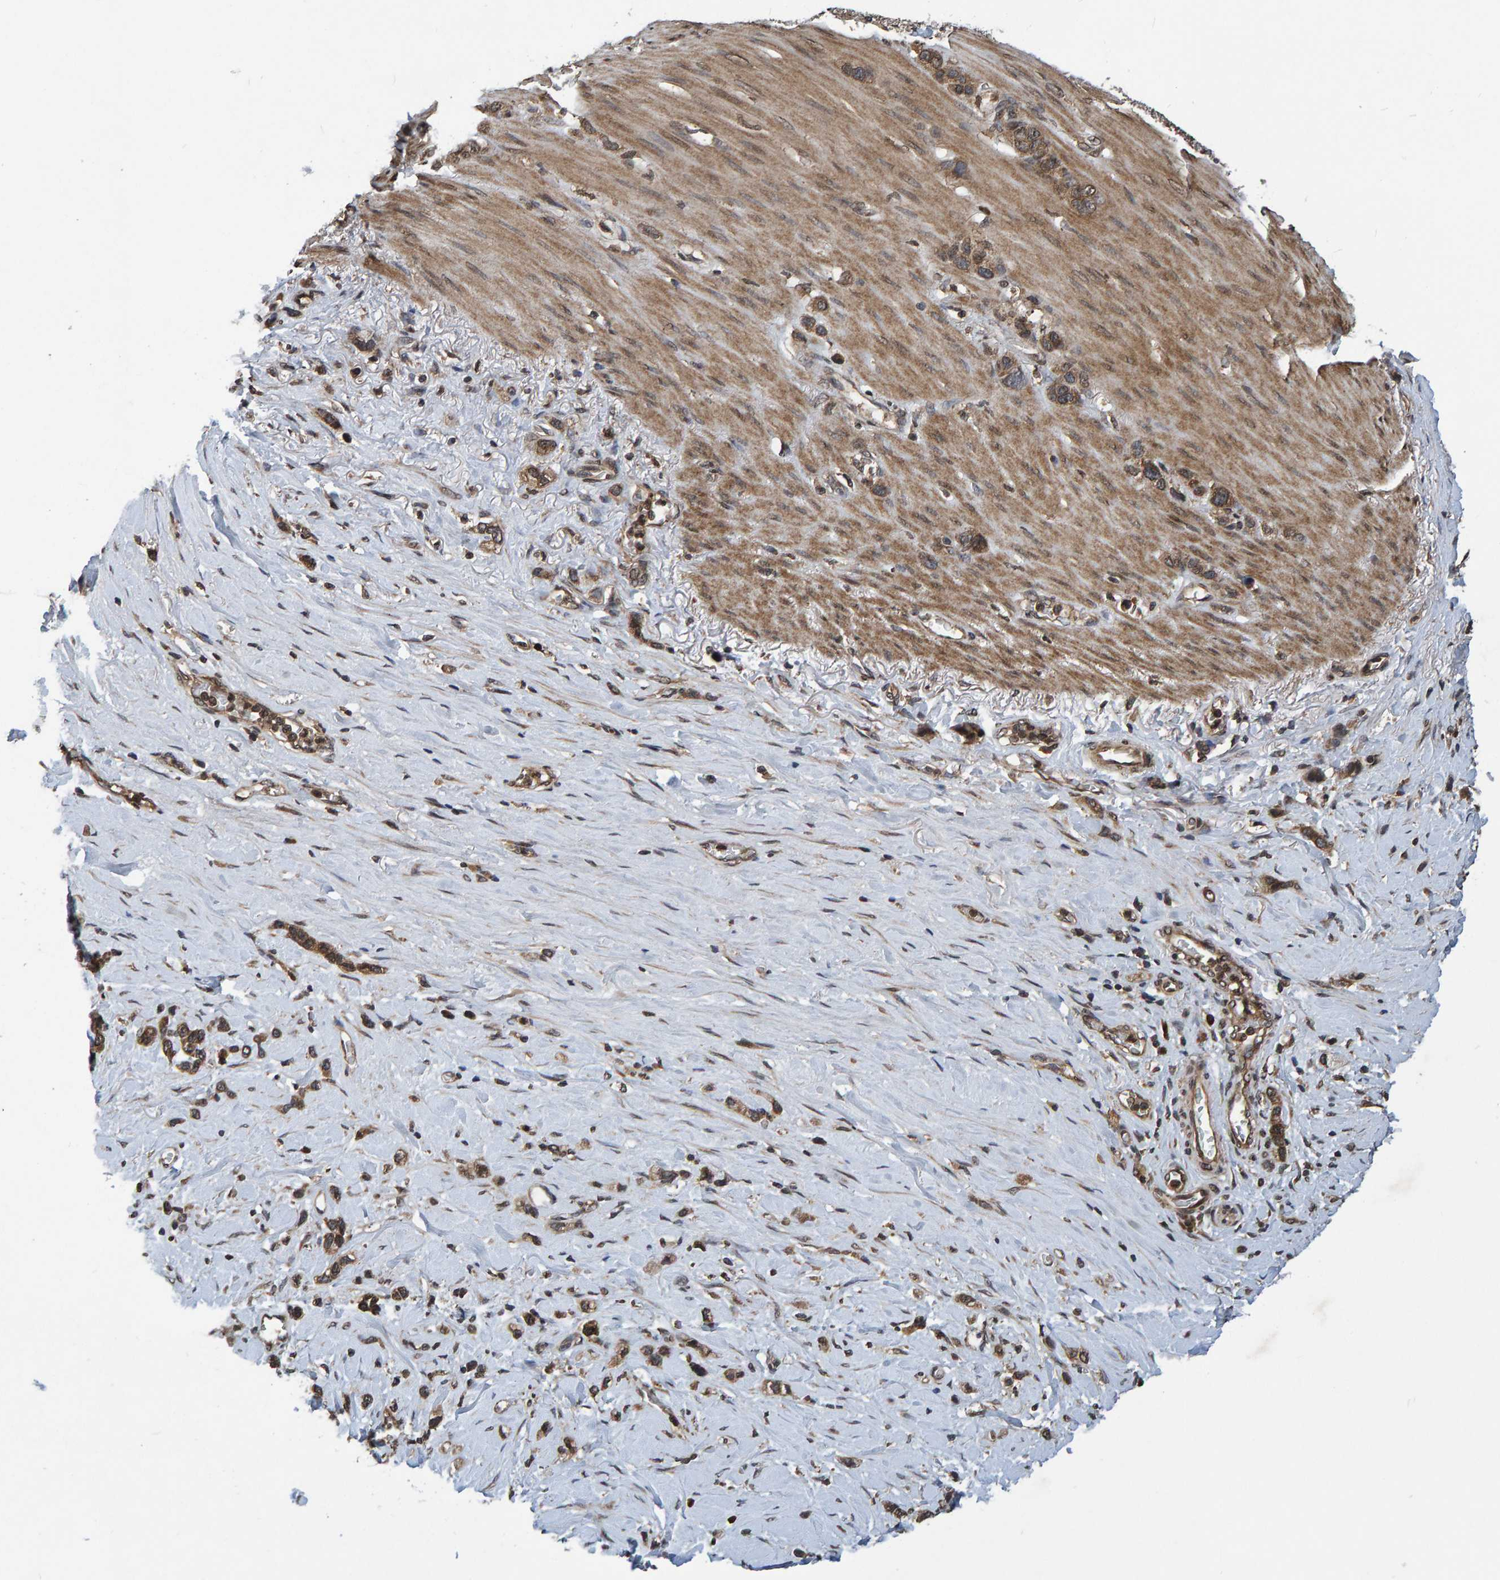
{"staining": {"intensity": "moderate", "quantity": ">75%", "location": "cytoplasmic/membranous"}, "tissue": "stomach cancer", "cell_type": "Tumor cells", "image_type": "cancer", "snomed": [{"axis": "morphology", "description": "Normal tissue, NOS"}, {"axis": "morphology", "description": "Adenocarcinoma, NOS"}, {"axis": "morphology", "description": "Adenocarcinoma, High grade"}, {"axis": "topography", "description": "Stomach, upper"}, {"axis": "topography", "description": "Stomach"}], "caption": "Immunohistochemical staining of adenocarcinoma (stomach) exhibits moderate cytoplasmic/membranous protein positivity in approximately >75% of tumor cells.", "gene": "GAB2", "patient": {"sex": "female", "age": 65}}